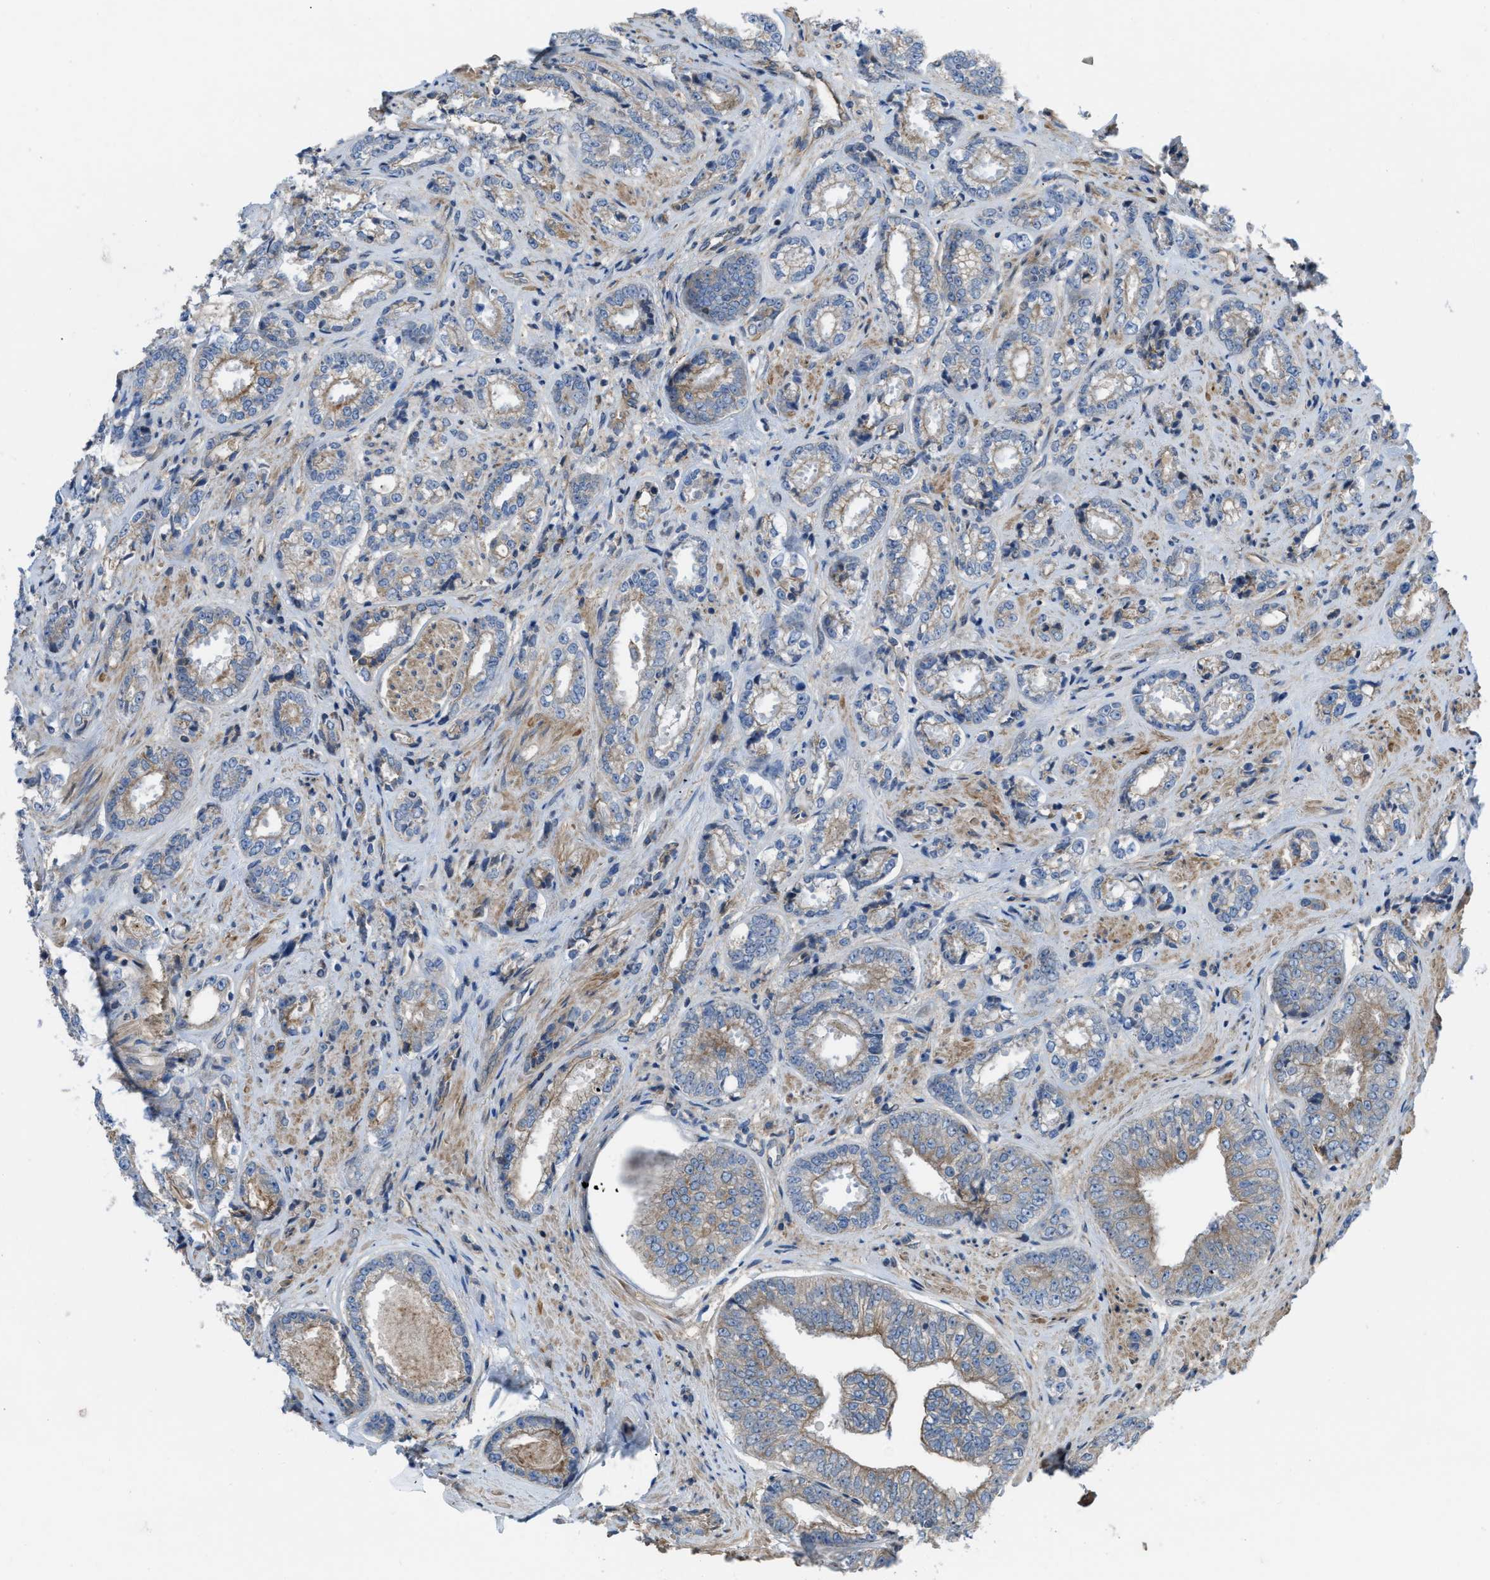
{"staining": {"intensity": "moderate", "quantity": "<25%", "location": "cytoplasmic/membranous"}, "tissue": "prostate cancer", "cell_type": "Tumor cells", "image_type": "cancer", "snomed": [{"axis": "morphology", "description": "Adenocarcinoma, High grade"}, {"axis": "topography", "description": "Prostate"}], "caption": "Human prostate cancer (adenocarcinoma (high-grade)) stained with a brown dye reveals moderate cytoplasmic/membranous positive positivity in approximately <25% of tumor cells.", "gene": "MYO18A", "patient": {"sex": "male", "age": 61}}